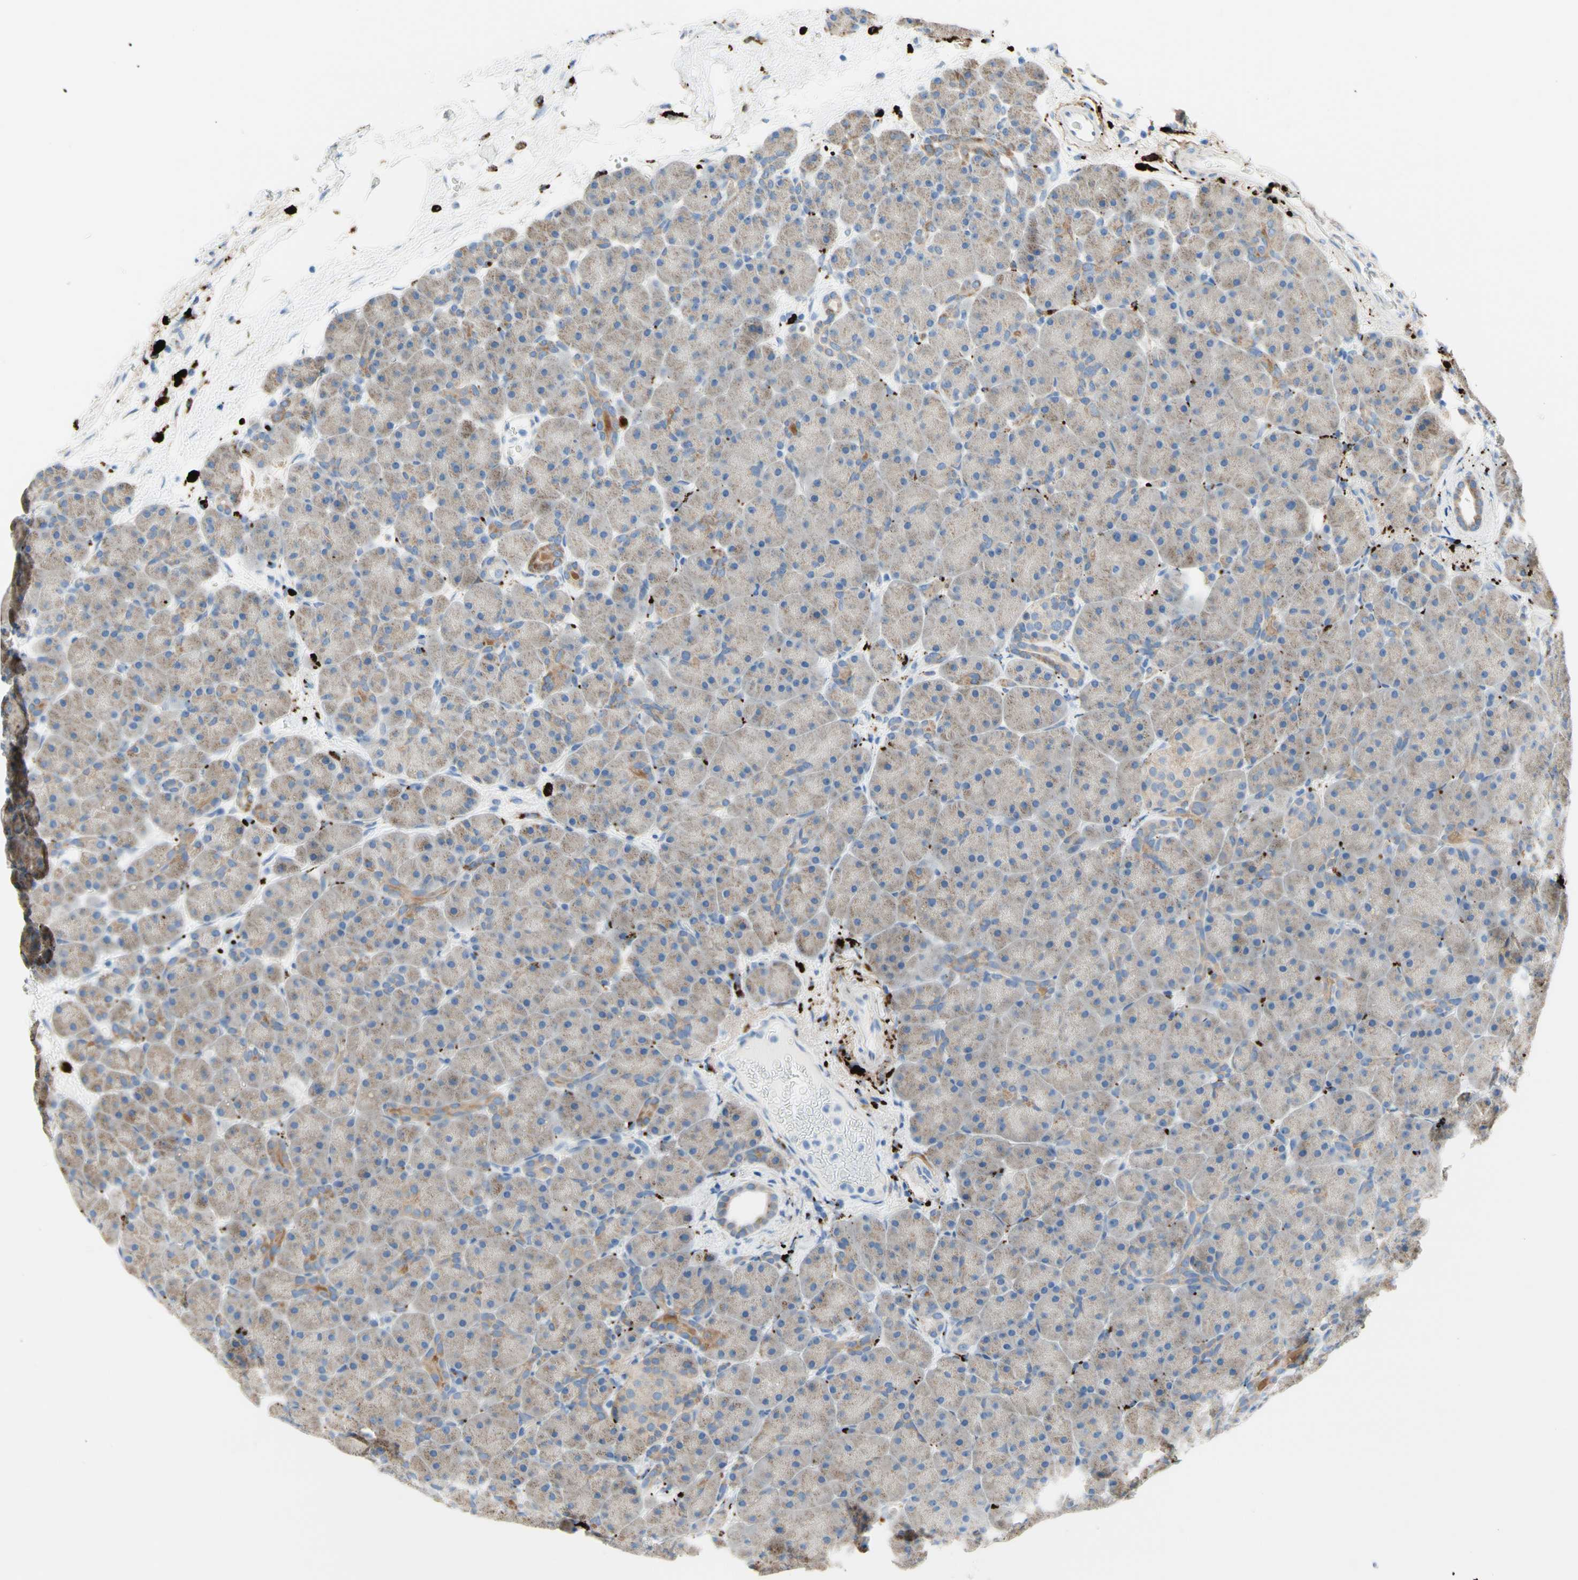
{"staining": {"intensity": "moderate", "quantity": "25%-75%", "location": "cytoplasmic/membranous"}, "tissue": "pancreas", "cell_type": "Exocrine glandular cells", "image_type": "normal", "snomed": [{"axis": "morphology", "description": "Normal tissue, NOS"}, {"axis": "topography", "description": "Pancreas"}], "caption": "Pancreas was stained to show a protein in brown. There is medium levels of moderate cytoplasmic/membranous positivity in approximately 25%-75% of exocrine glandular cells.", "gene": "URB2", "patient": {"sex": "male", "age": 66}}